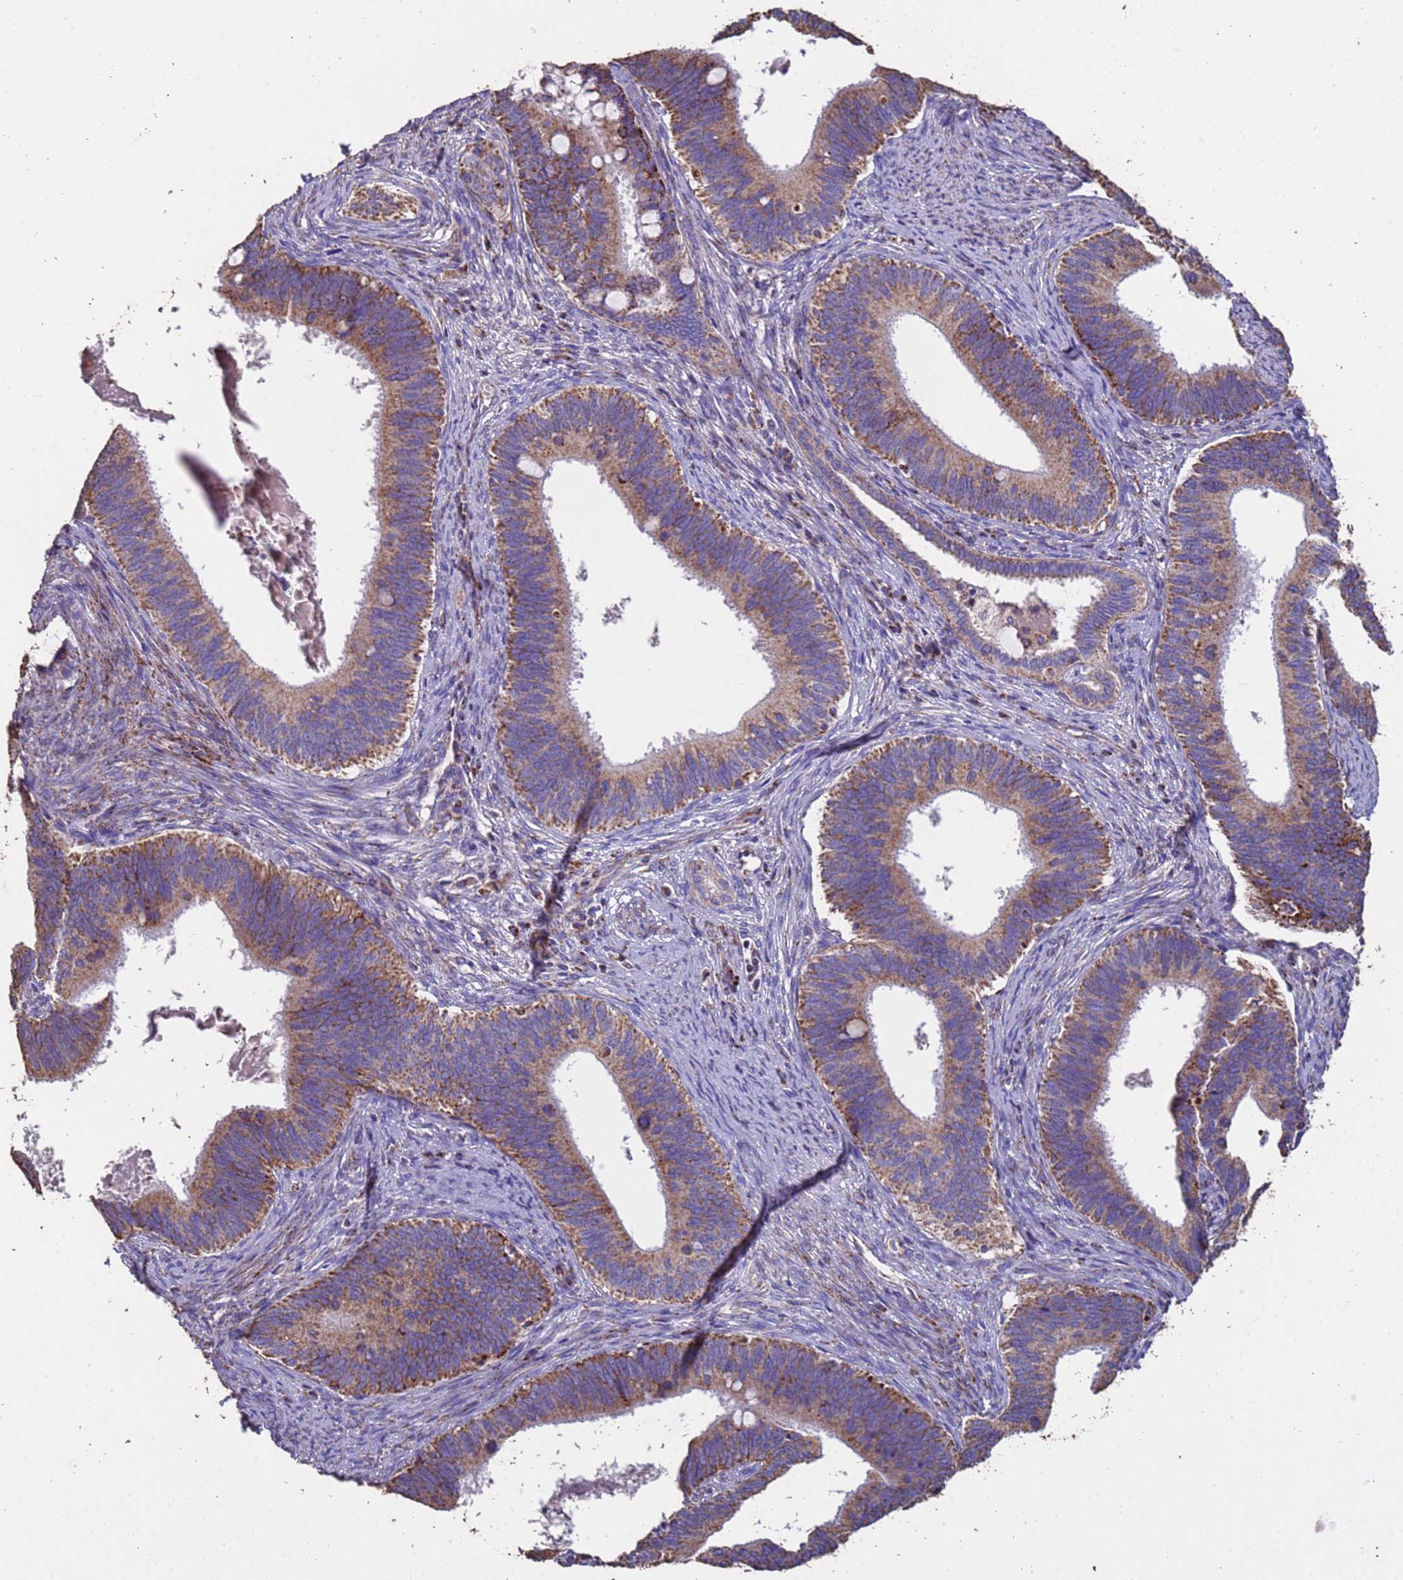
{"staining": {"intensity": "moderate", "quantity": ">75%", "location": "cytoplasmic/membranous"}, "tissue": "cervical cancer", "cell_type": "Tumor cells", "image_type": "cancer", "snomed": [{"axis": "morphology", "description": "Adenocarcinoma, NOS"}, {"axis": "topography", "description": "Cervix"}], "caption": "Immunohistochemistry (IHC) image of neoplastic tissue: adenocarcinoma (cervical) stained using IHC reveals medium levels of moderate protein expression localized specifically in the cytoplasmic/membranous of tumor cells, appearing as a cytoplasmic/membranous brown color.", "gene": "ZNFX1", "patient": {"sex": "female", "age": 42}}